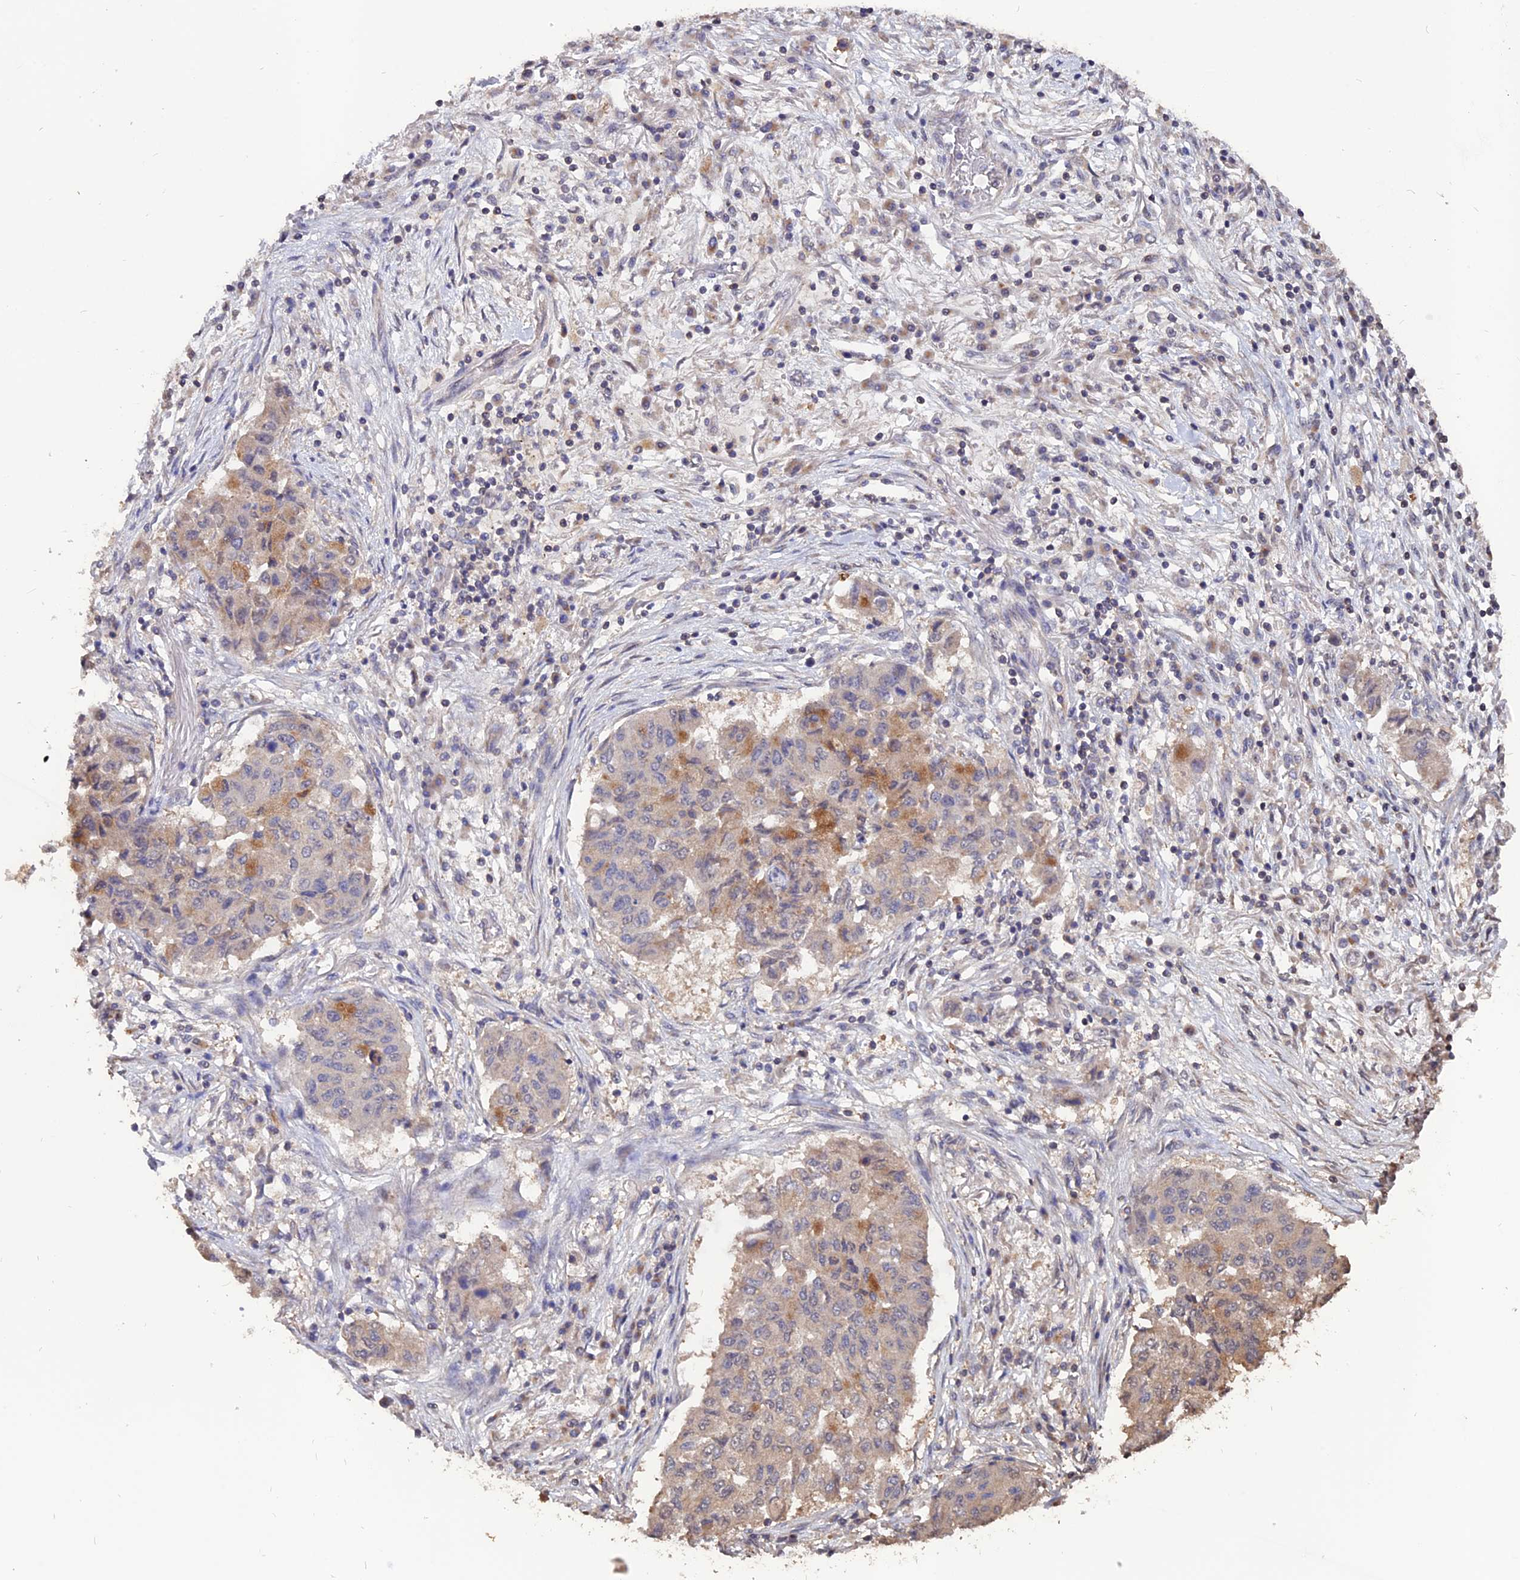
{"staining": {"intensity": "moderate", "quantity": "<25%", "location": "cytoplasmic/membranous"}, "tissue": "lung cancer", "cell_type": "Tumor cells", "image_type": "cancer", "snomed": [{"axis": "morphology", "description": "Squamous cell carcinoma, NOS"}, {"axis": "topography", "description": "Lung"}], "caption": "This photomicrograph reveals squamous cell carcinoma (lung) stained with IHC to label a protein in brown. The cytoplasmic/membranous of tumor cells show moderate positivity for the protein. Nuclei are counter-stained blue.", "gene": "CARMIL2", "patient": {"sex": "male", "age": 74}}